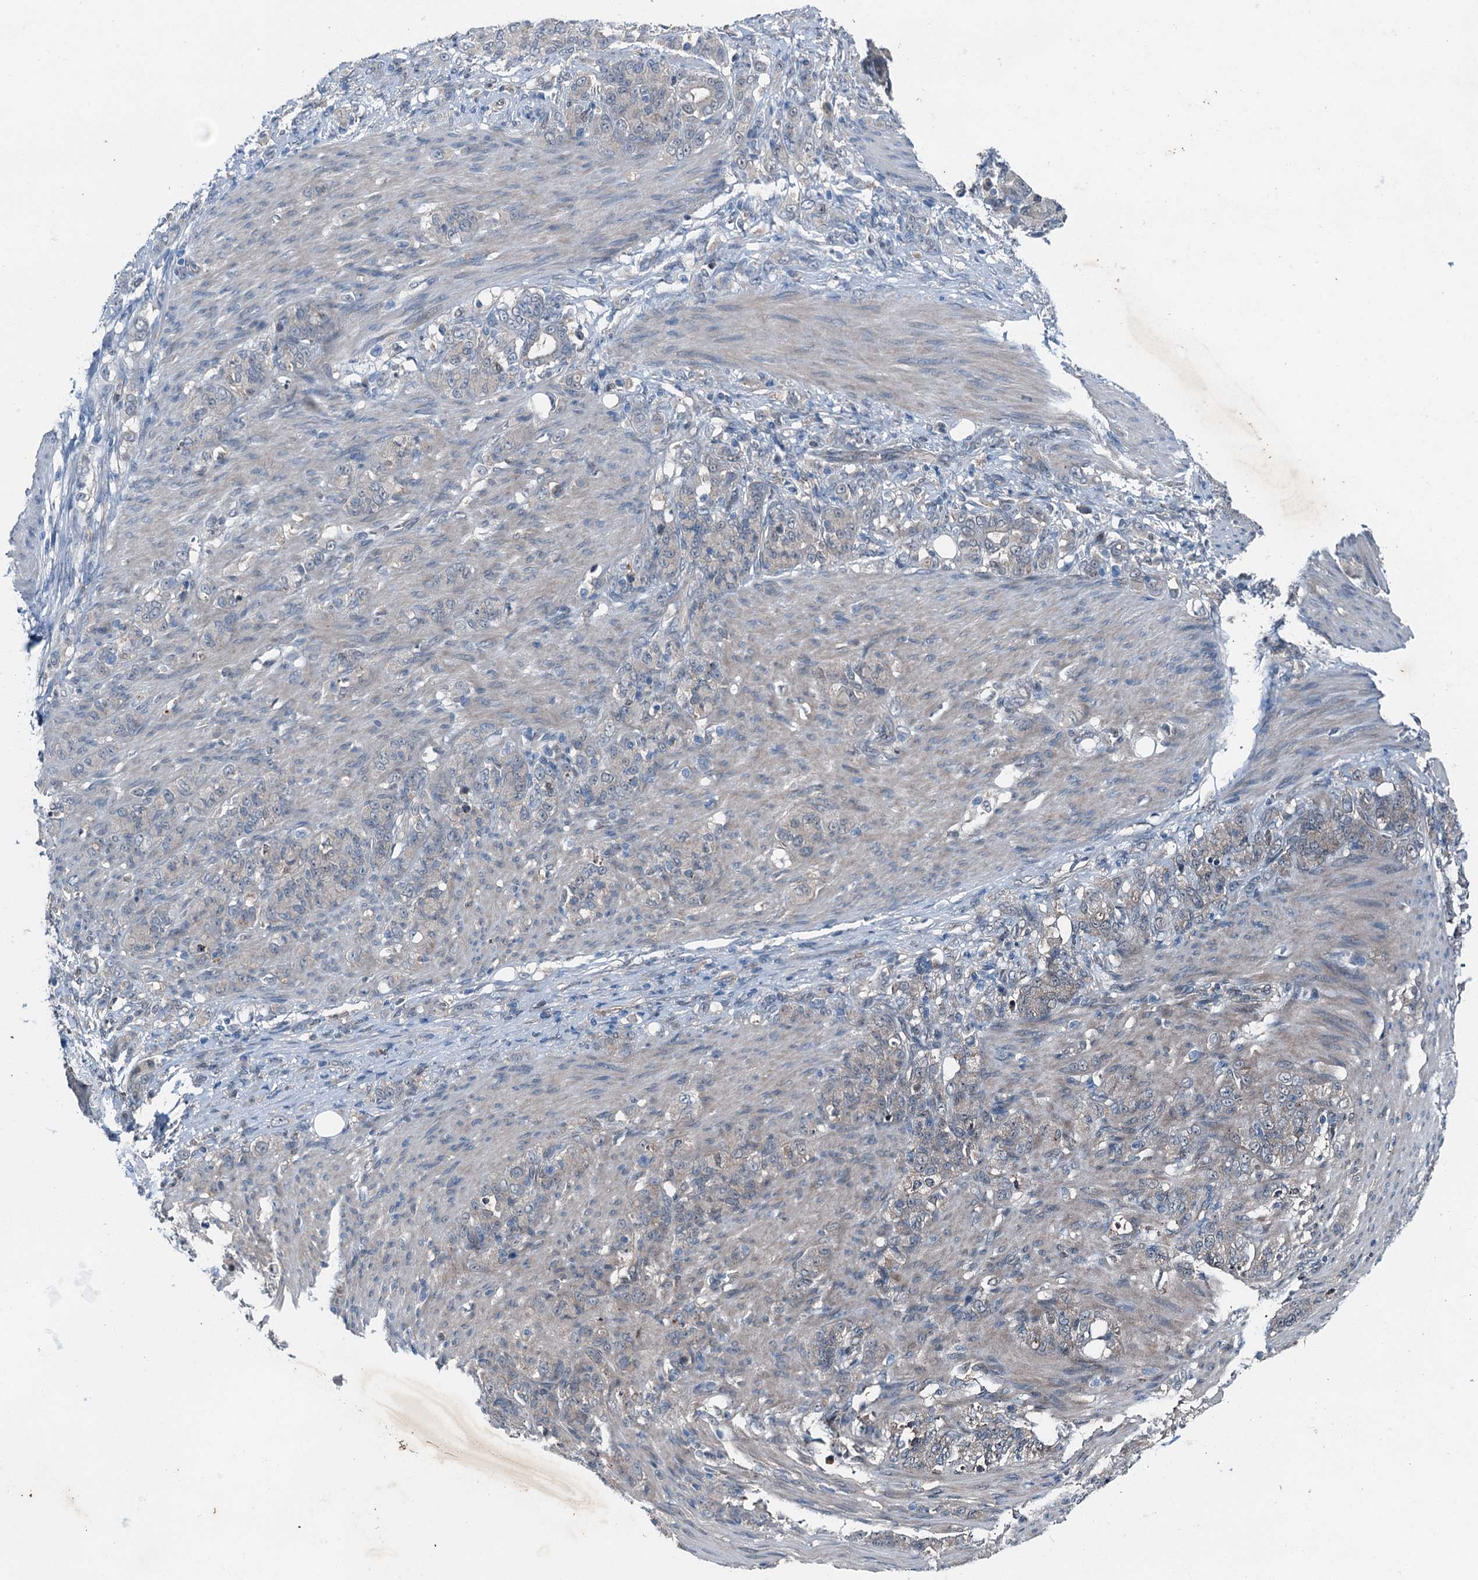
{"staining": {"intensity": "negative", "quantity": "none", "location": "none"}, "tissue": "stomach cancer", "cell_type": "Tumor cells", "image_type": "cancer", "snomed": [{"axis": "morphology", "description": "Adenocarcinoma, NOS"}, {"axis": "topography", "description": "Stomach"}], "caption": "High power microscopy histopathology image of an immunohistochemistry (IHC) histopathology image of stomach cancer (adenocarcinoma), revealing no significant positivity in tumor cells. The staining is performed using DAB brown chromogen with nuclei counter-stained in using hematoxylin.", "gene": "RNH1", "patient": {"sex": "female", "age": 79}}